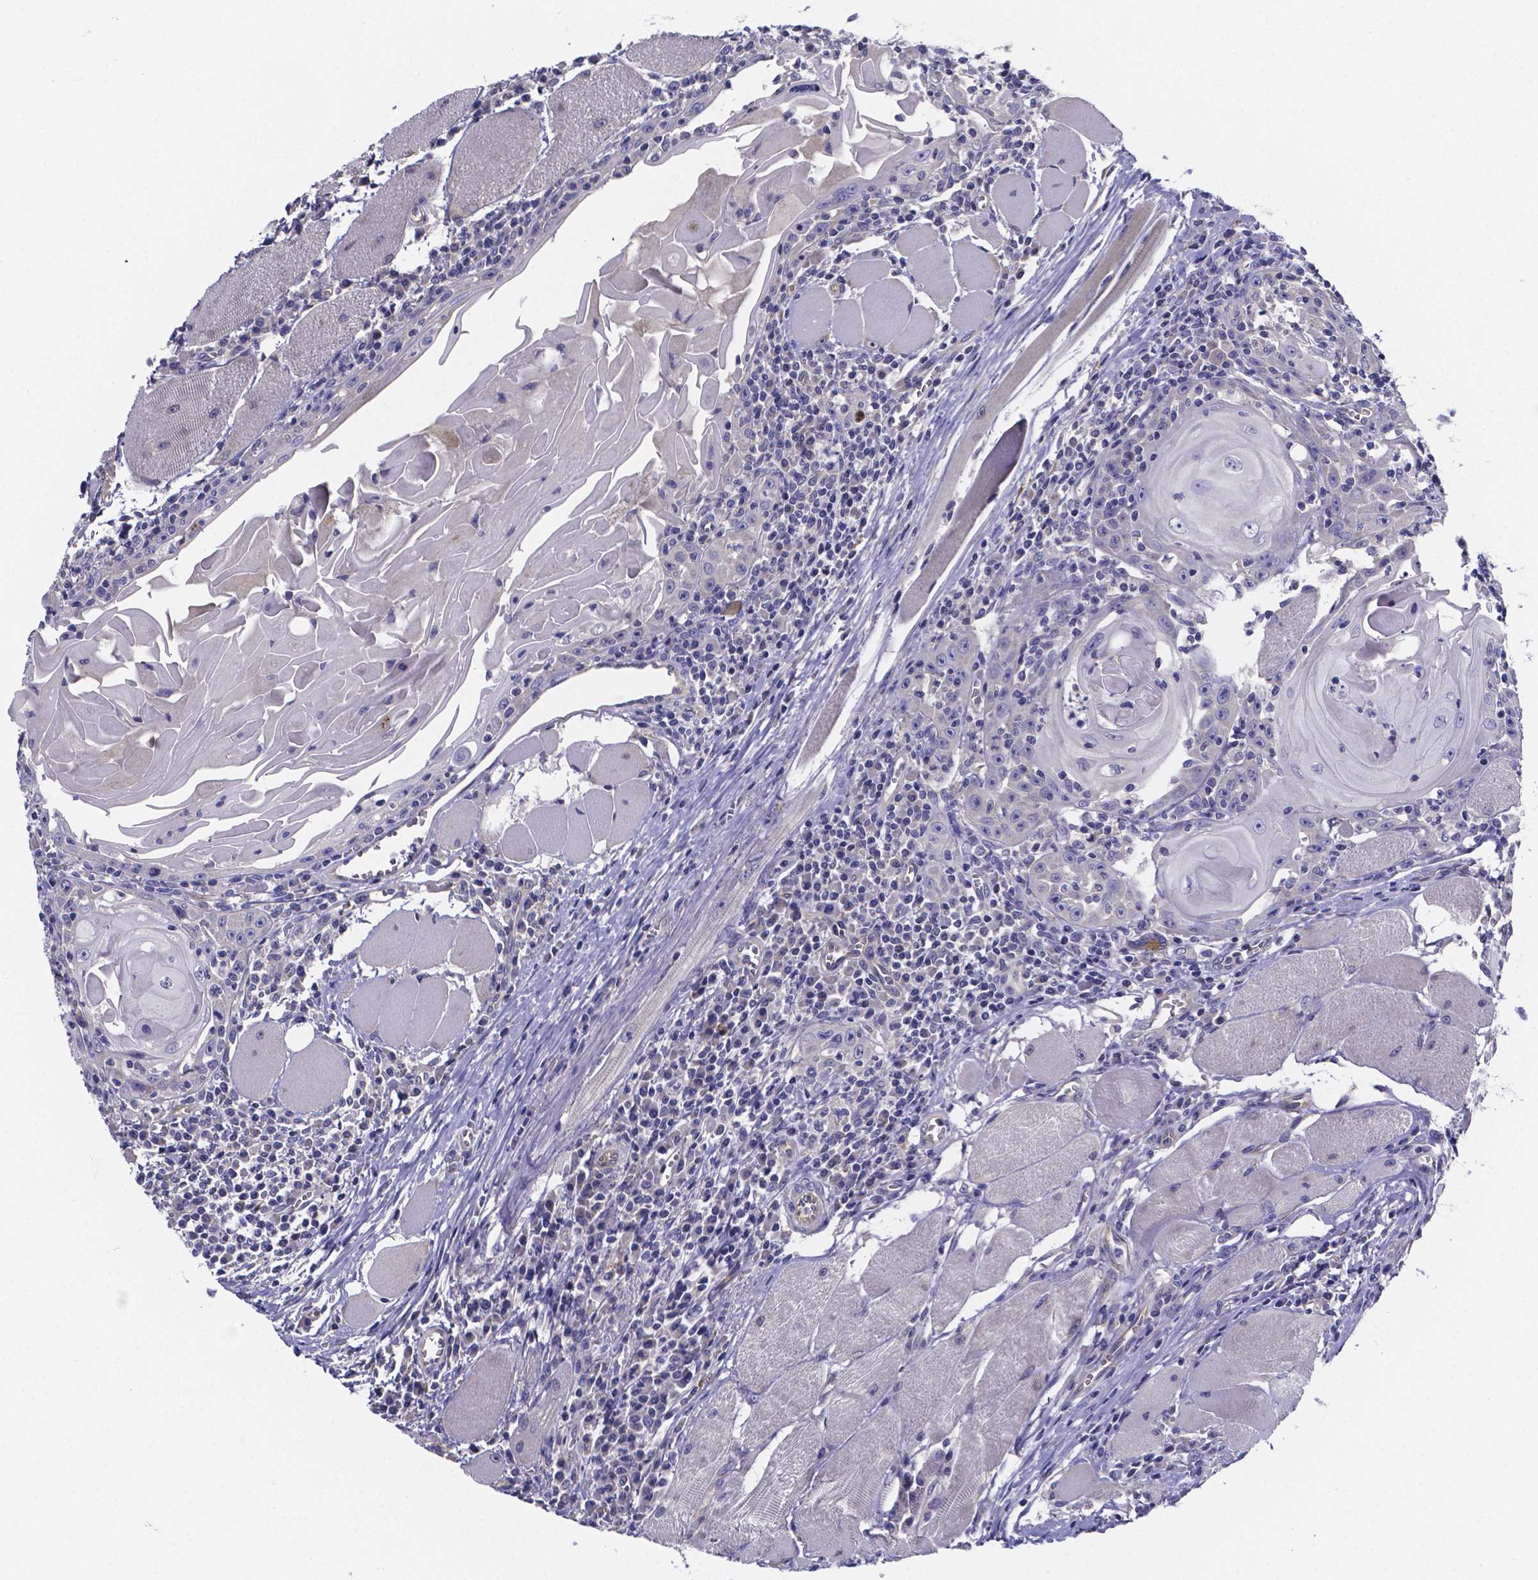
{"staining": {"intensity": "negative", "quantity": "none", "location": "none"}, "tissue": "head and neck cancer", "cell_type": "Tumor cells", "image_type": "cancer", "snomed": [{"axis": "morphology", "description": "Normal tissue, NOS"}, {"axis": "morphology", "description": "Squamous cell carcinoma, NOS"}, {"axis": "topography", "description": "Oral tissue"}, {"axis": "topography", "description": "Head-Neck"}], "caption": "DAB immunohistochemical staining of human squamous cell carcinoma (head and neck) reveals no significant positivity in tumor cells.", "gene": "SFRP4", "patient": {"sex": "male", "age": 52}}